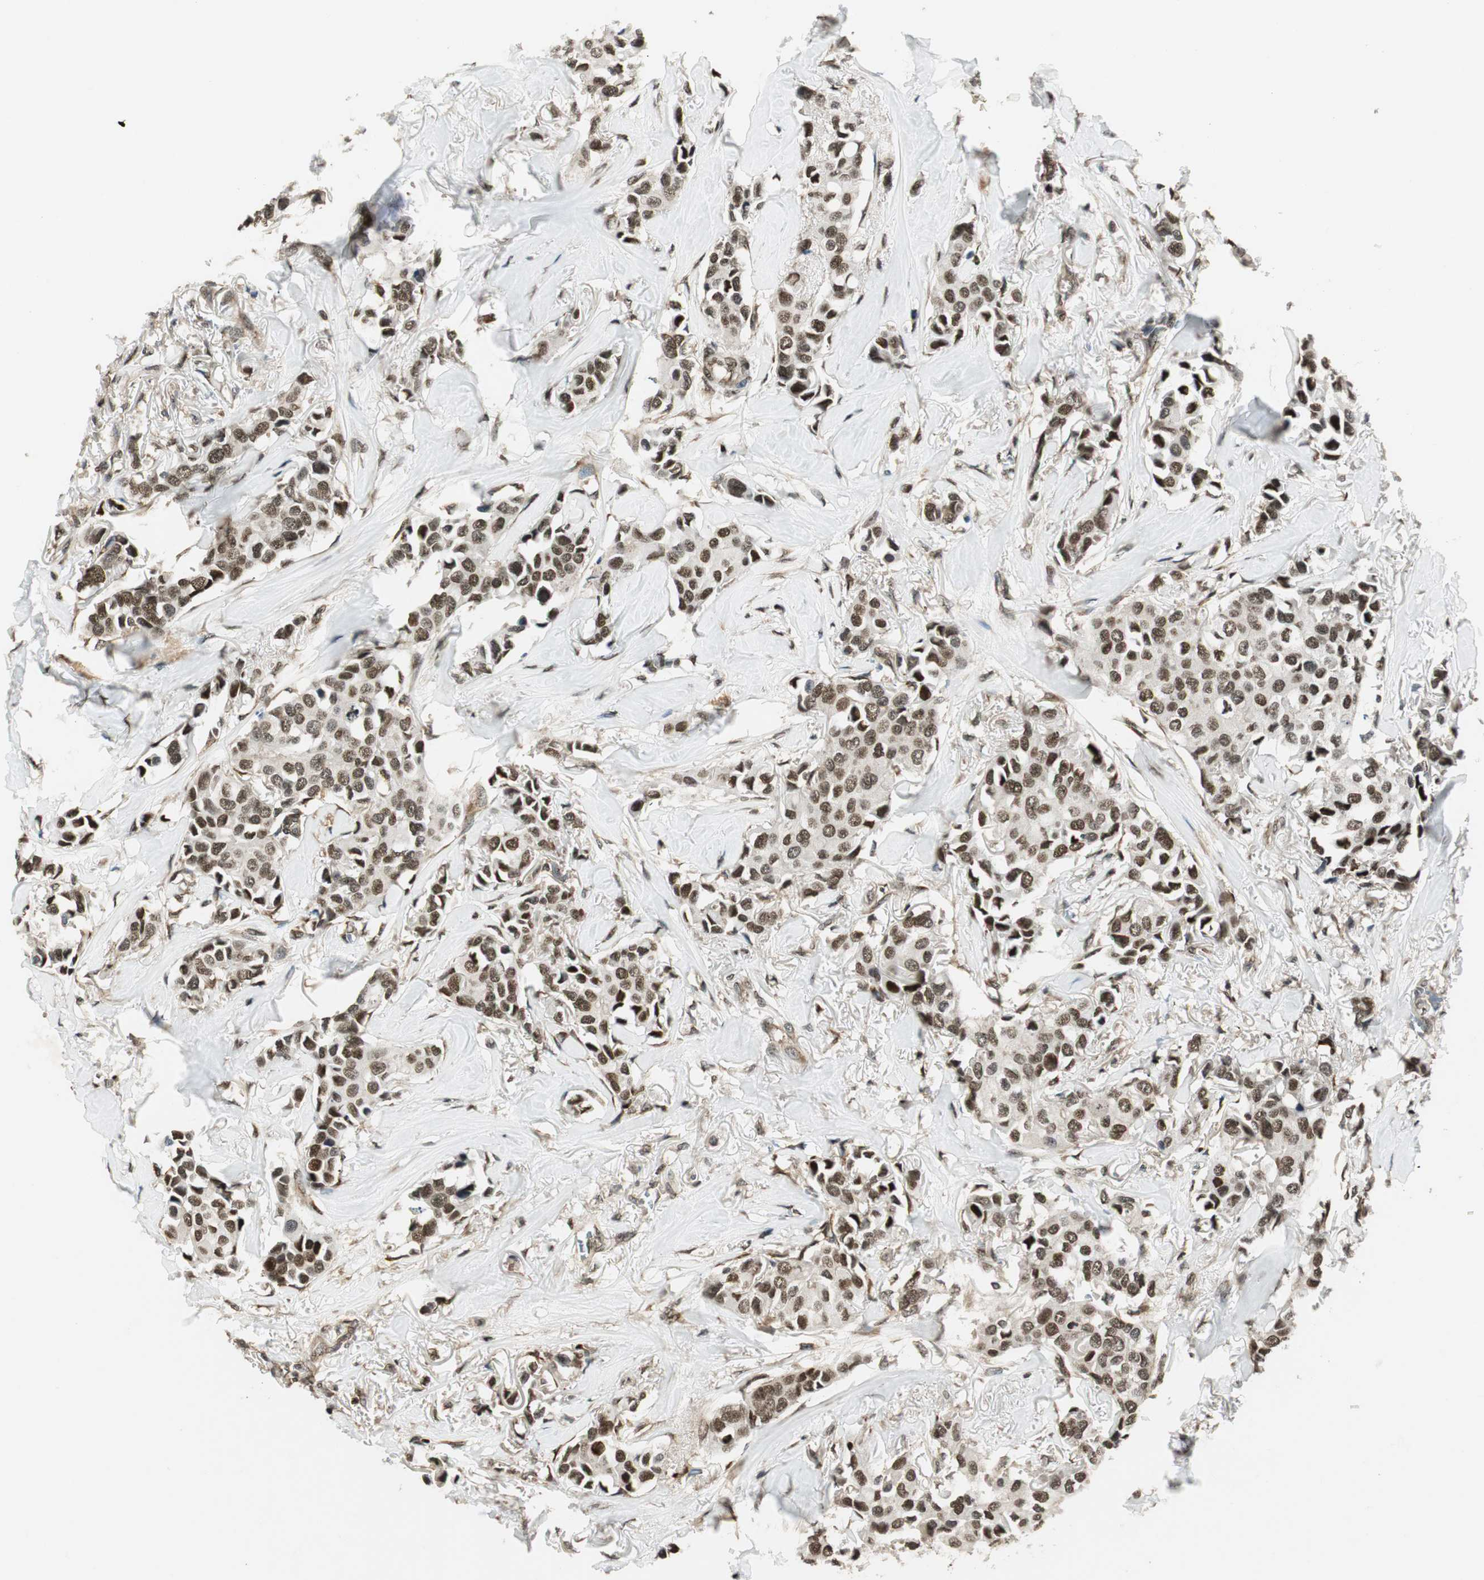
{"staining": {"intensity": "moderate", "quantity": "25%-75%", "location": "nuclear"}, "tissue": "breast cancer", "cell_type": "Tumor cells", "image_type": "cancer", "snomed": [{"axis": "morphology", "description": "Duct carcinoma"}, {"axis": "topography", "description": "Breast"}], "caption": "DAB immunohistochemical staining of human breast cancer (intraductal carcinoma) exhibits moderate nuclear protein expression in about 25%-75% of tumor cells. Nuclei are stained in blue.", "gene": "RING1", "patient": {"sex": "female", "age": 80}}